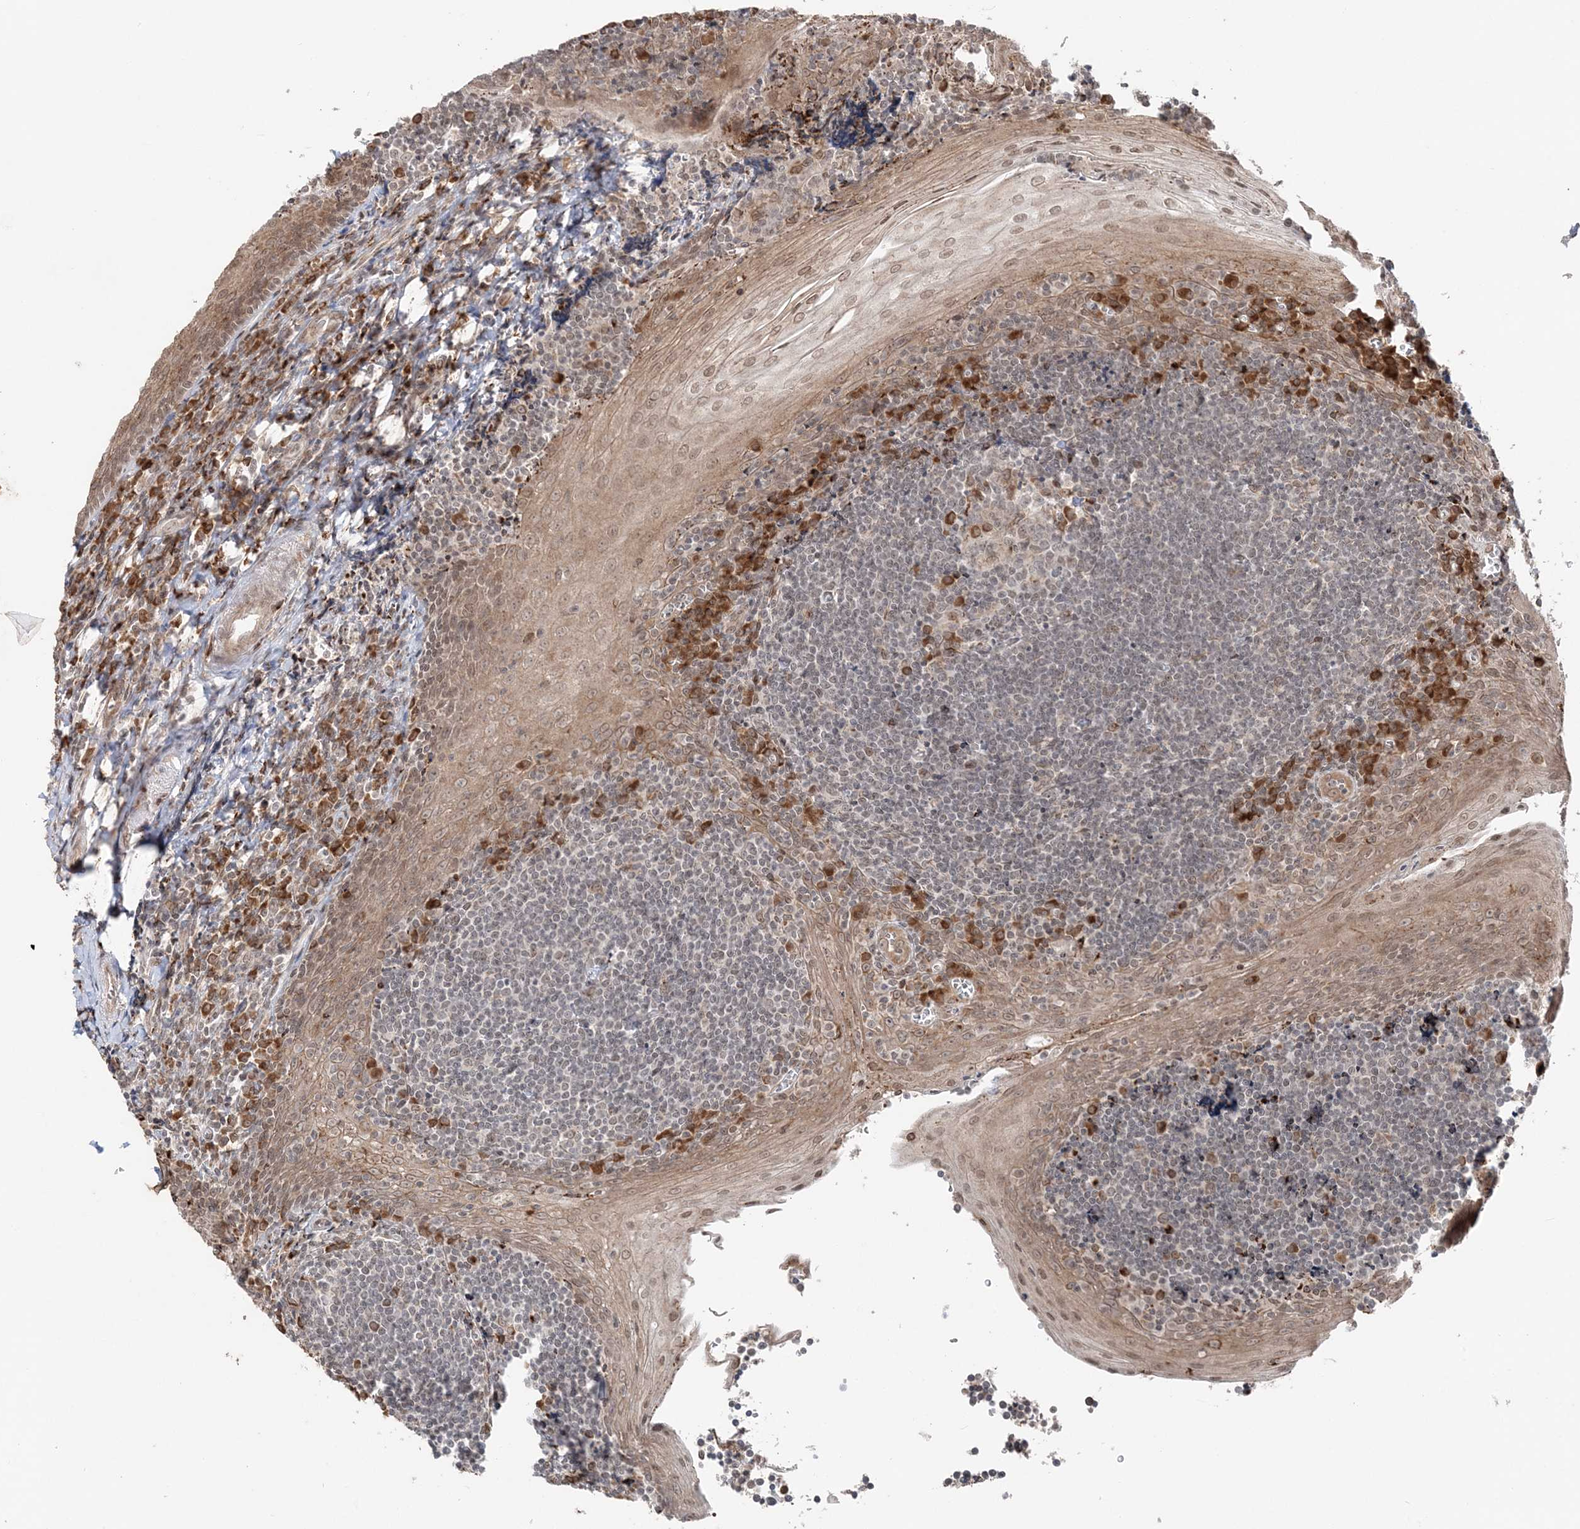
{"staining": {"intensity": "moderate", "quantity": "<25%", "location": "cytoplasmic/membranous"}, "tissue": "tonsil", "cell_type": "Germinal center cells", "image_type": "normal", "snomed": [{"axis": "morphology", "description": "Normal tissue, NOS"}, {"axis": "topography", "description": "Tonsil"}], "caption": "Germinal center cells exhibit moderate cytoplasmic/membranous expression in about <25% of cells in unremarkable tonsil. (DAB IHC with brightfield microscopy, high magnification).", "gene": "TMED10", "patient": {"sex": "male", "age": 27}}